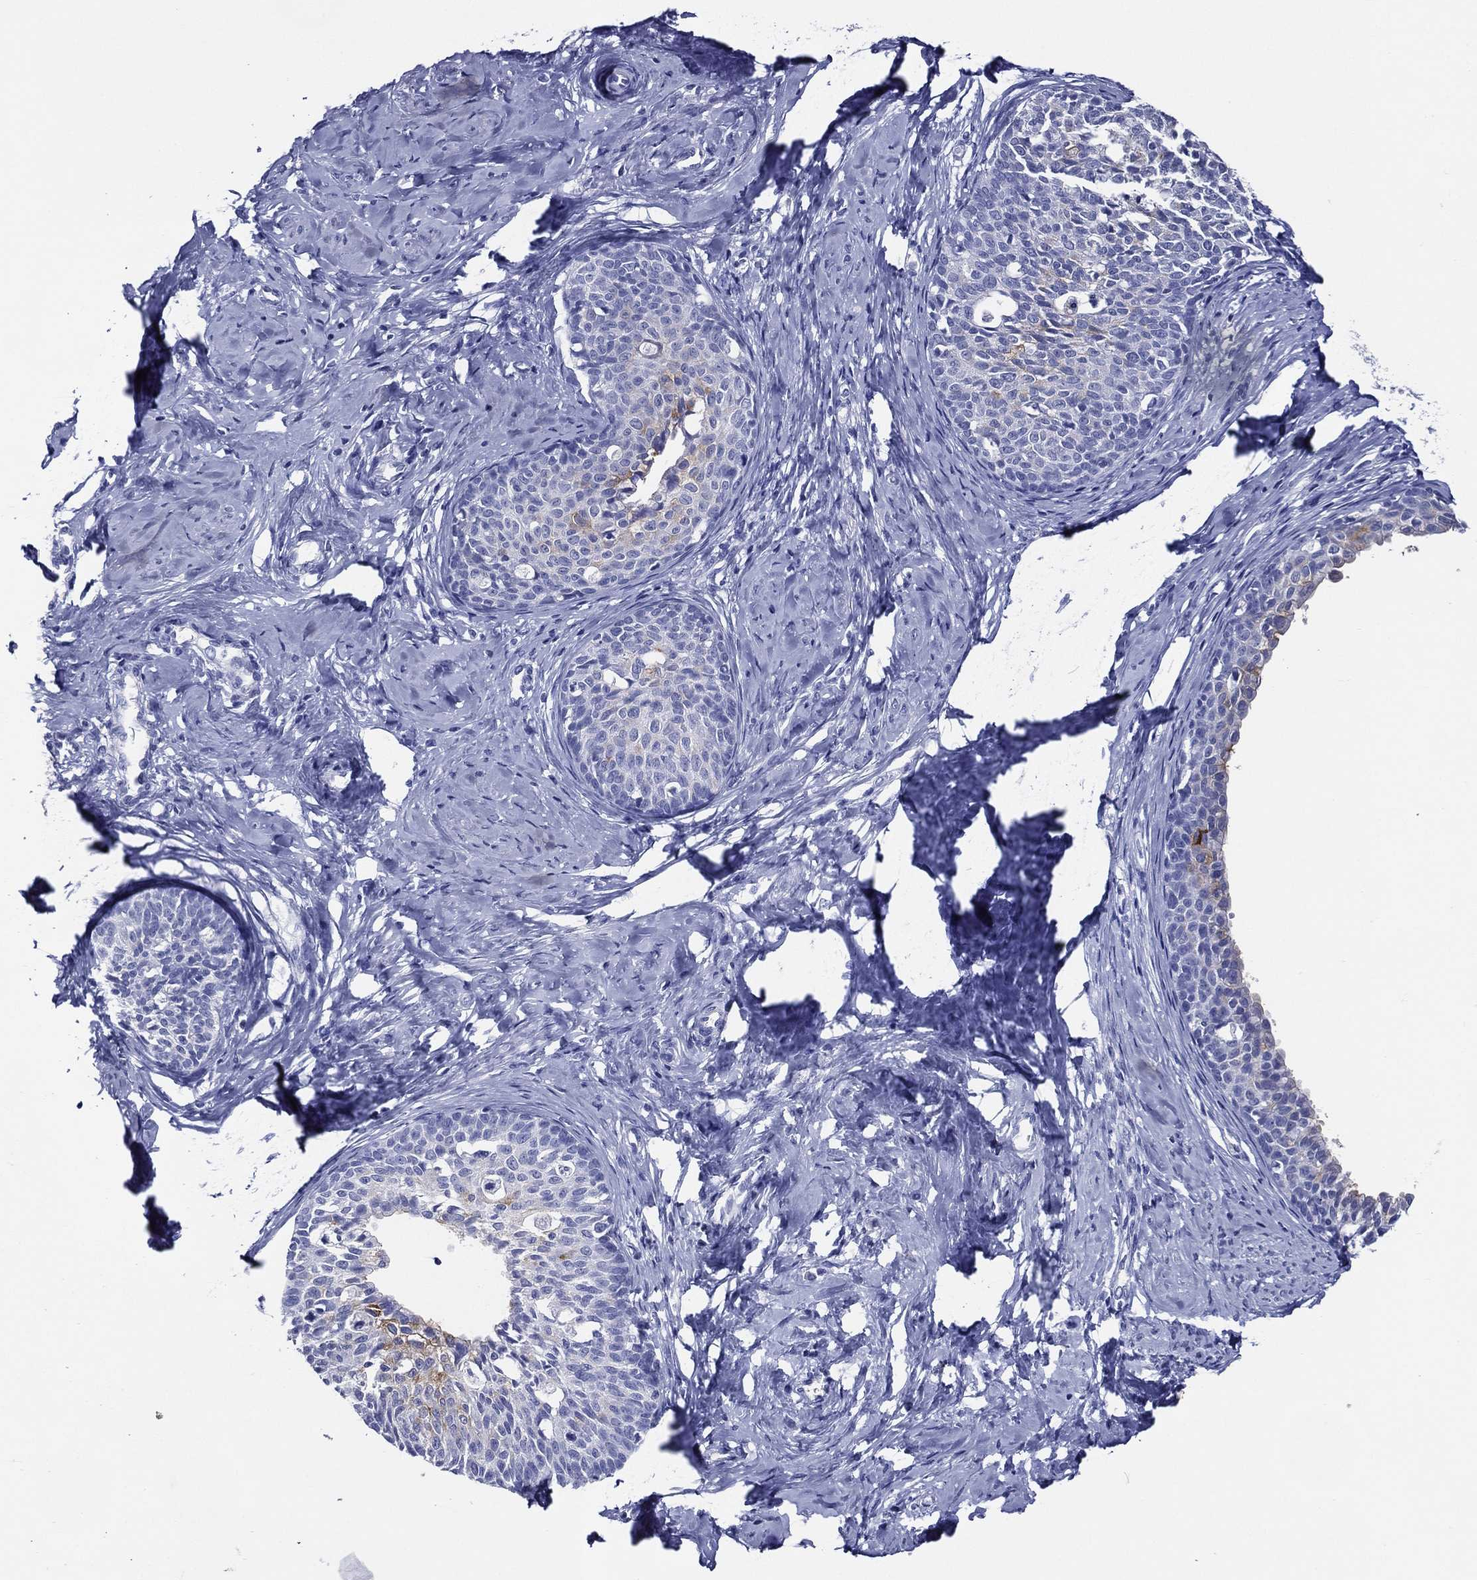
{"staining": {"intensity": "negative", "quantity": "none", "location": "none"}, "tissue": "cervical cancer", "cell_type": "Tumor cells", "image_type": "cancer", "snomed": [{"axis": "morphology", "description": "Squamous cell carcinoma, NOS"}, {"axis": "topography", "description": "Cervix"}], "caption": "The histopathology image demonstrates no staining of tumor cells in squamous cell carcinoma (cervical).", "gene": "ACE2", "patient": {"sex": "female", "age": 51}}